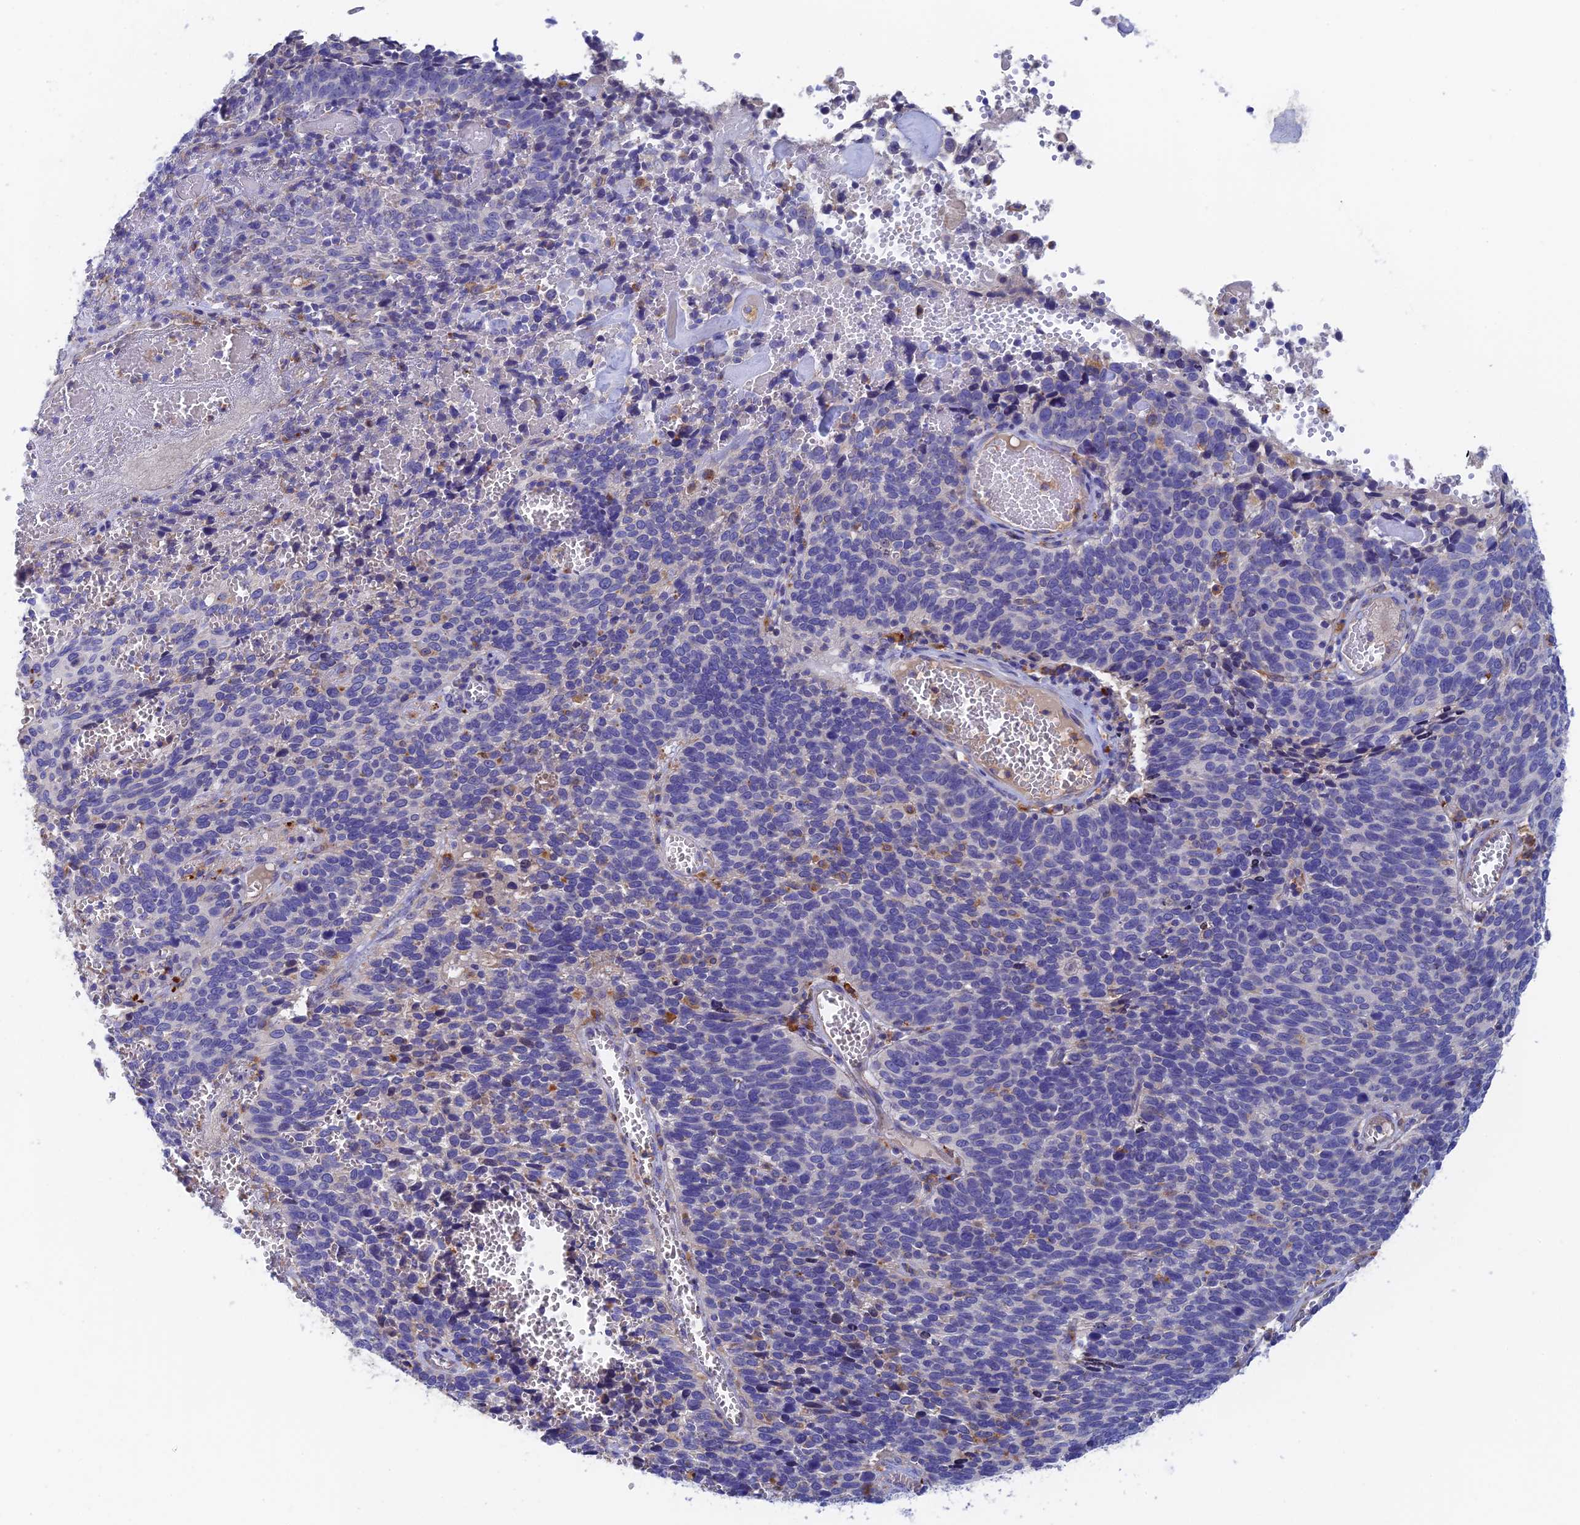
{"staining": {"intensity": "negative", "quantity": "none", "location": "none"}, "tissue": "cervical cancer", "cell_type": "Tumor cells", "image_type": "cancer", "snomed": [{"axis": "morphology", "description": "Squamous cell carcinoma, NOS"}, {"axis": "topography", "description": "Cervix"}], "caption": "DAB (3,3'-diaminobenzidine) immunohistochemical staining of human cervical cancer (squamous cell carcinoma) exhibits no significant expression in tumor cells. Brightfield microscopy of immunohistochemistry stained with DAB (brown) and hematoxylin (blue), captured at high magnification.", "gene": "RPGRIP1L", "patient": {"sex": "female", "age": 39}}